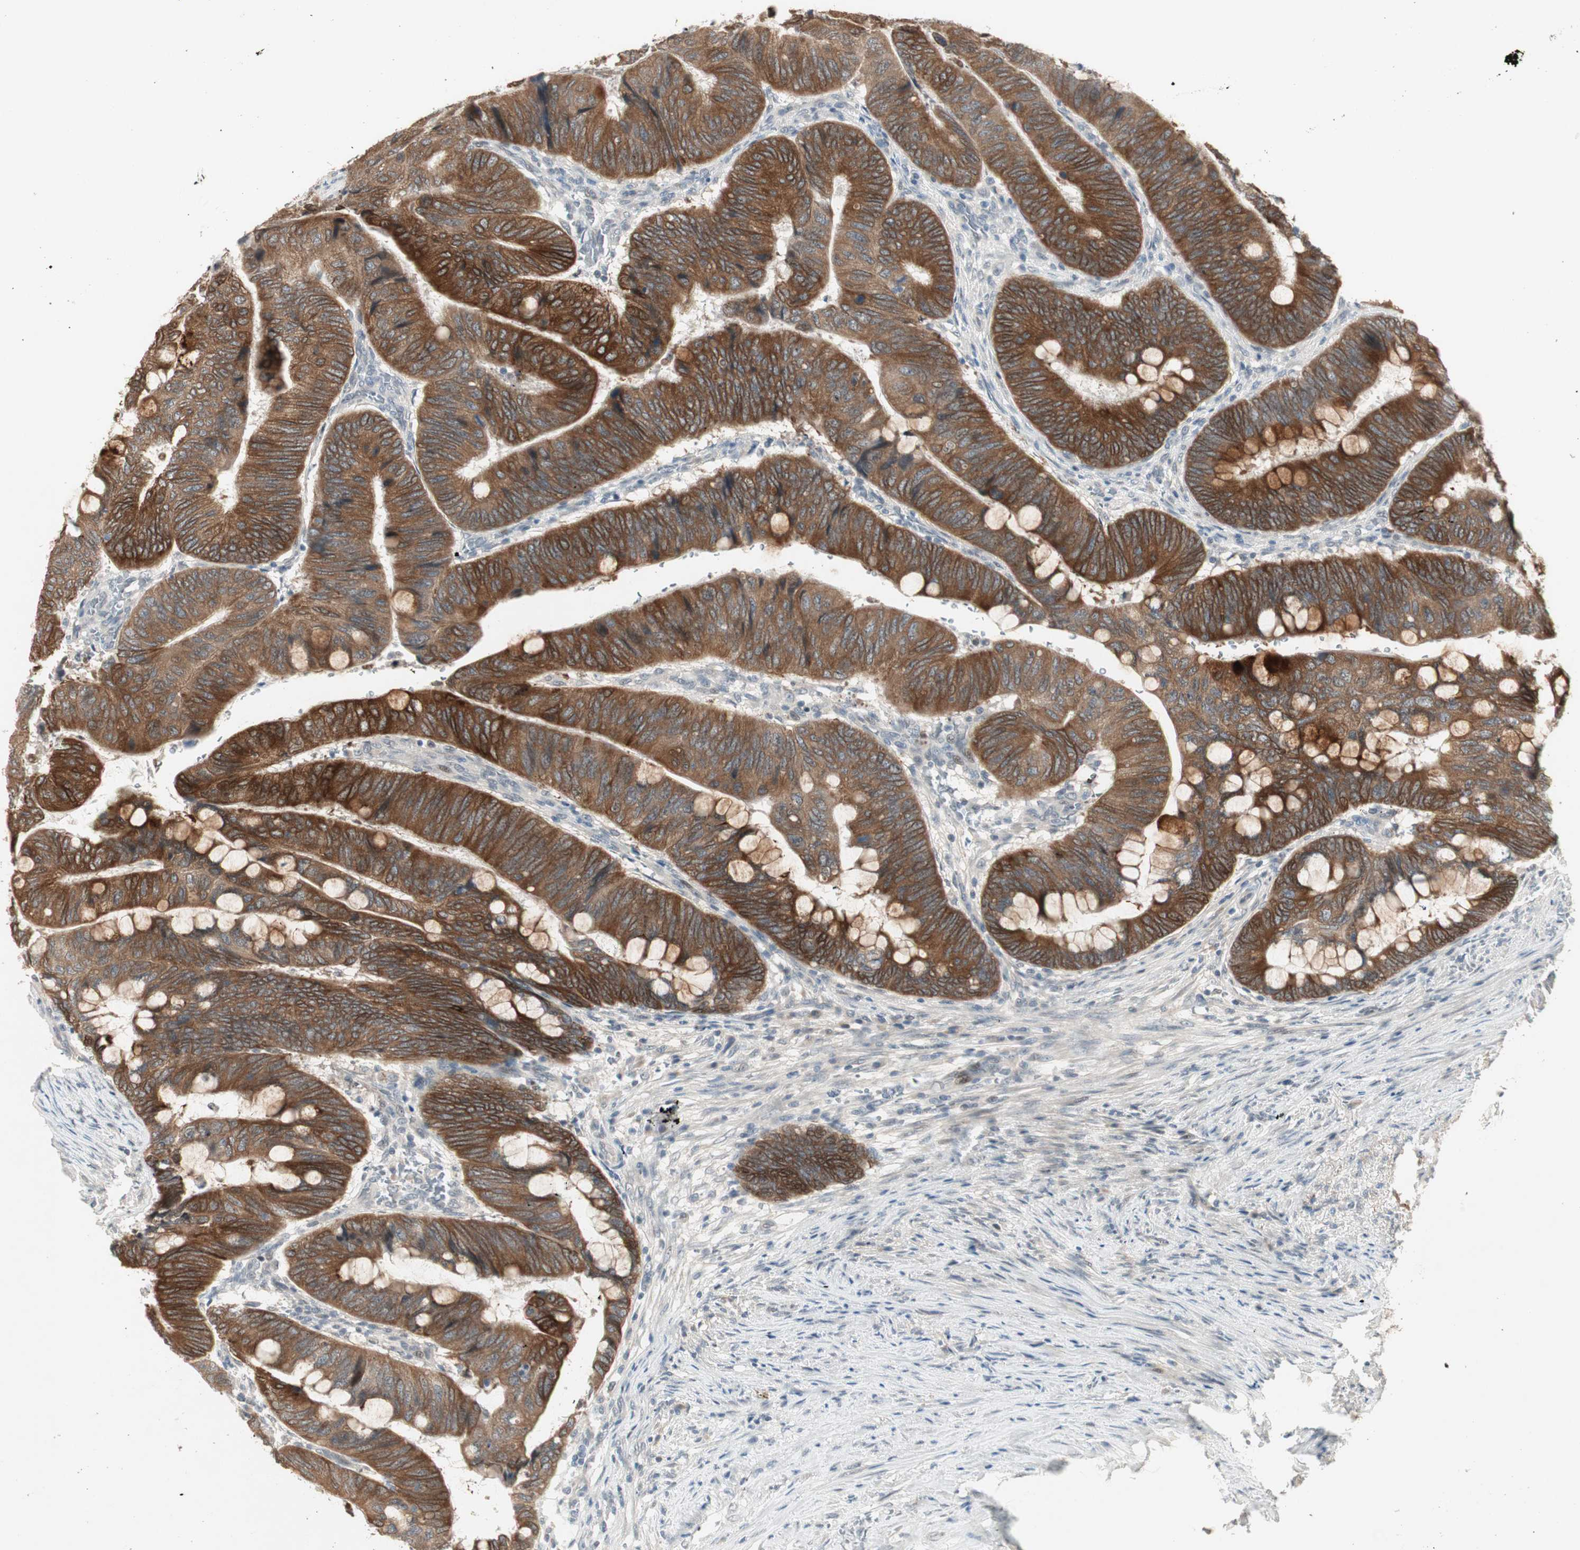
{"staining": {"intensity": "strong", "quantity": ">75%", "location": "cytoplasmic/membranous"}, "tissue": "colorectal cancer", "cell_type": "Tumor cells", "image_type": "cancer", "snomed": [{"axis": "morphology", "description": "Normal tissue, NOS"}, {"axis": "morphology", "description": "Adenocarcinoma, NOS"}, {"axis": "topography", "description": "Rectum"}, {"axis": "topography", "description": "Peripheral nerve tissue"}], "caption": "IHC (DAB) staining of colorectal cancer demonstrates strong cytoplasmic/membranous protein expression in approximately >75% of tumor cells.", "gene": "ACSL5", "patient": {"sex": "male", "age": 92}}